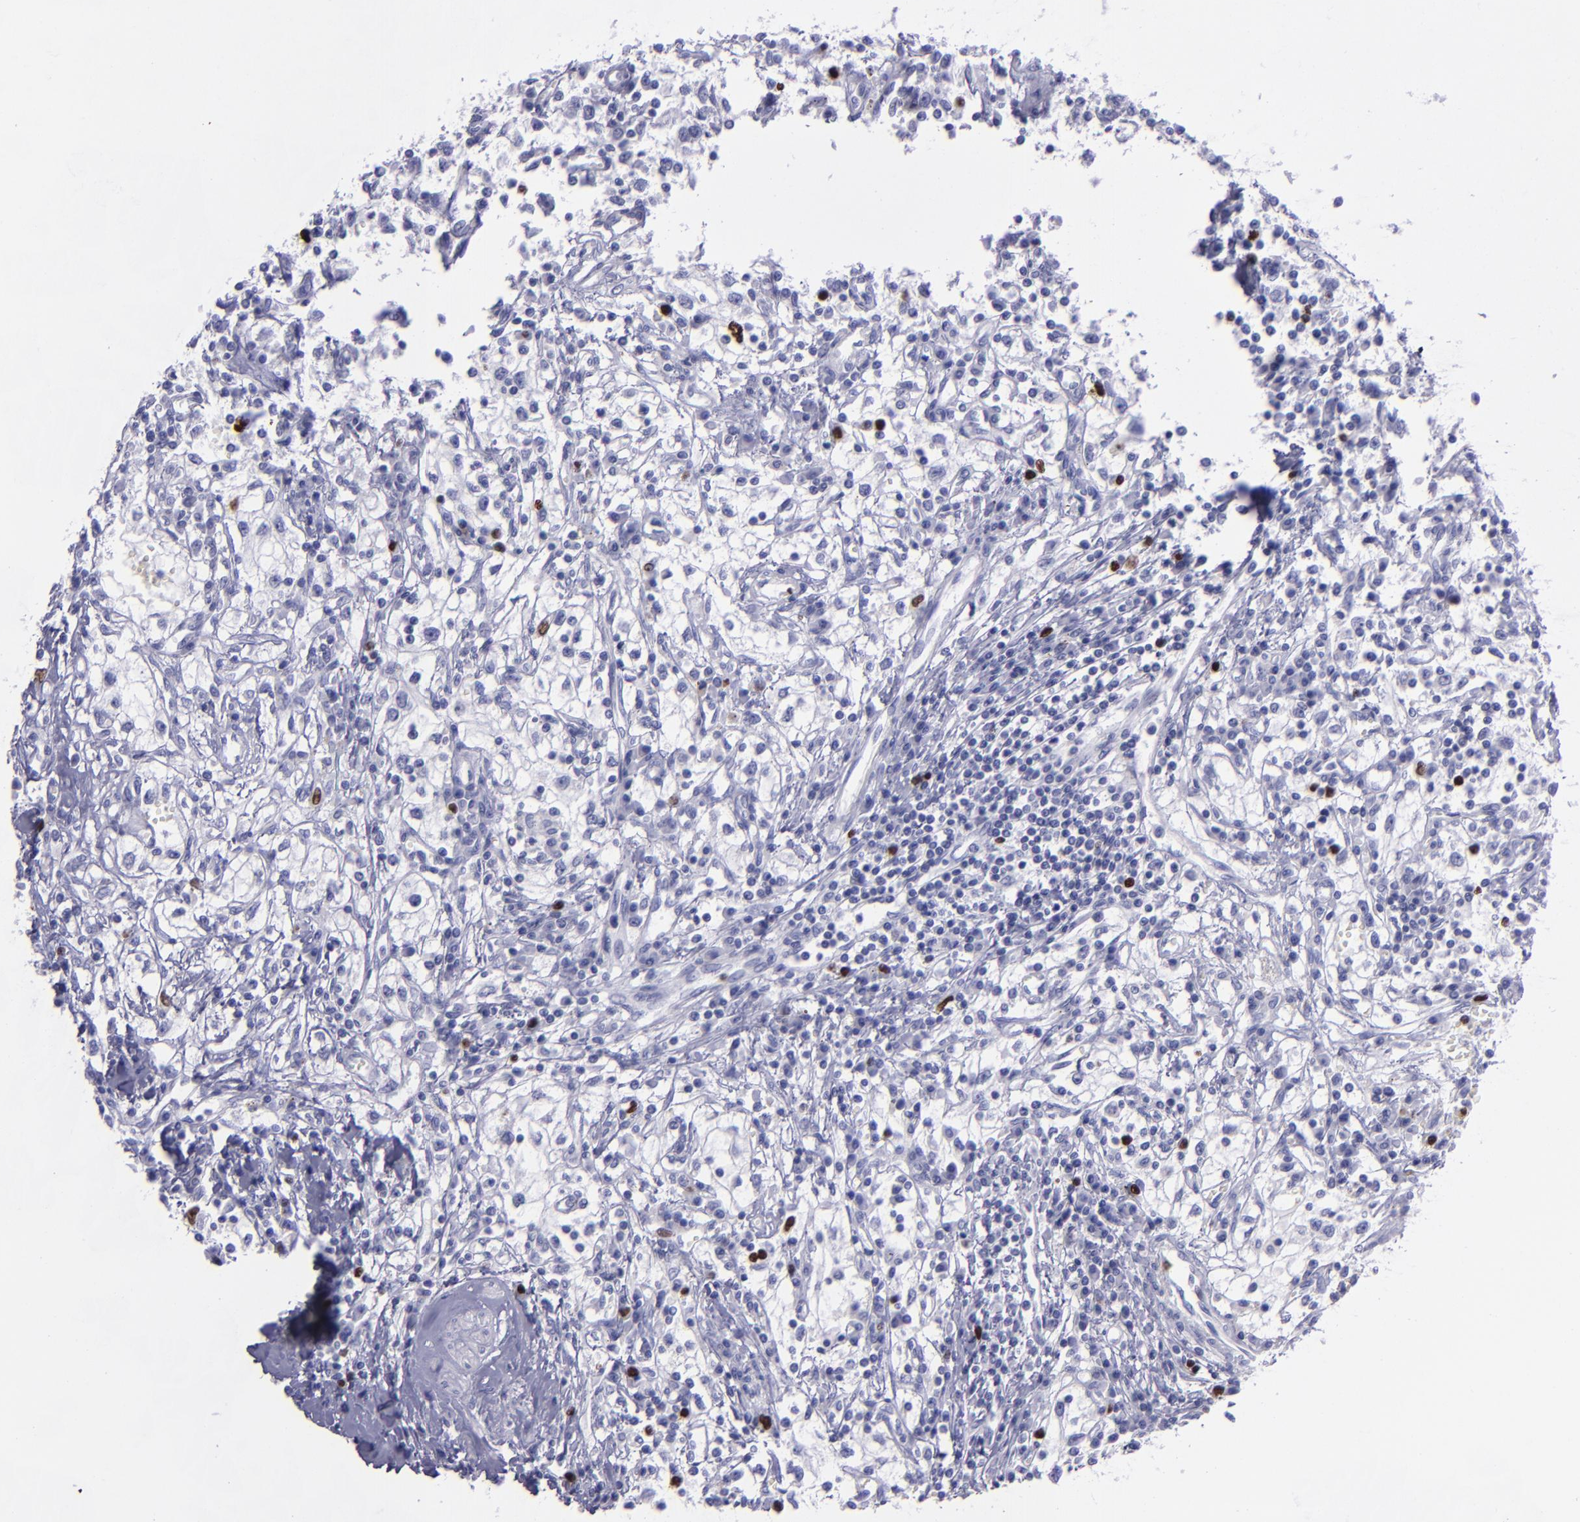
{"staining": {"intensity": "strong", "quantity": "<25%", "location": "nuclear"}, "tissue": "renal cancer", "cell_type": "Tumor cells", "image_type": "cancer", "snomed": [{"axis": "morphology", "description": "Adenocarcinoma, NOS"}, {"axis": "topography", "description": "Kidney"}], "caption": "Adenocarcinoma (renal) stained with IHC exhibits strong nuclear positivity in approximately <25% of tumor cells. (Stains: DAB (3,3'-diaminobenzidine) in brown, nuclei in blue, Microscopy: brightfield microscopy at high magnification).", "gene": "TOP2A", "patient": {"sex": "male", "age": 82}}